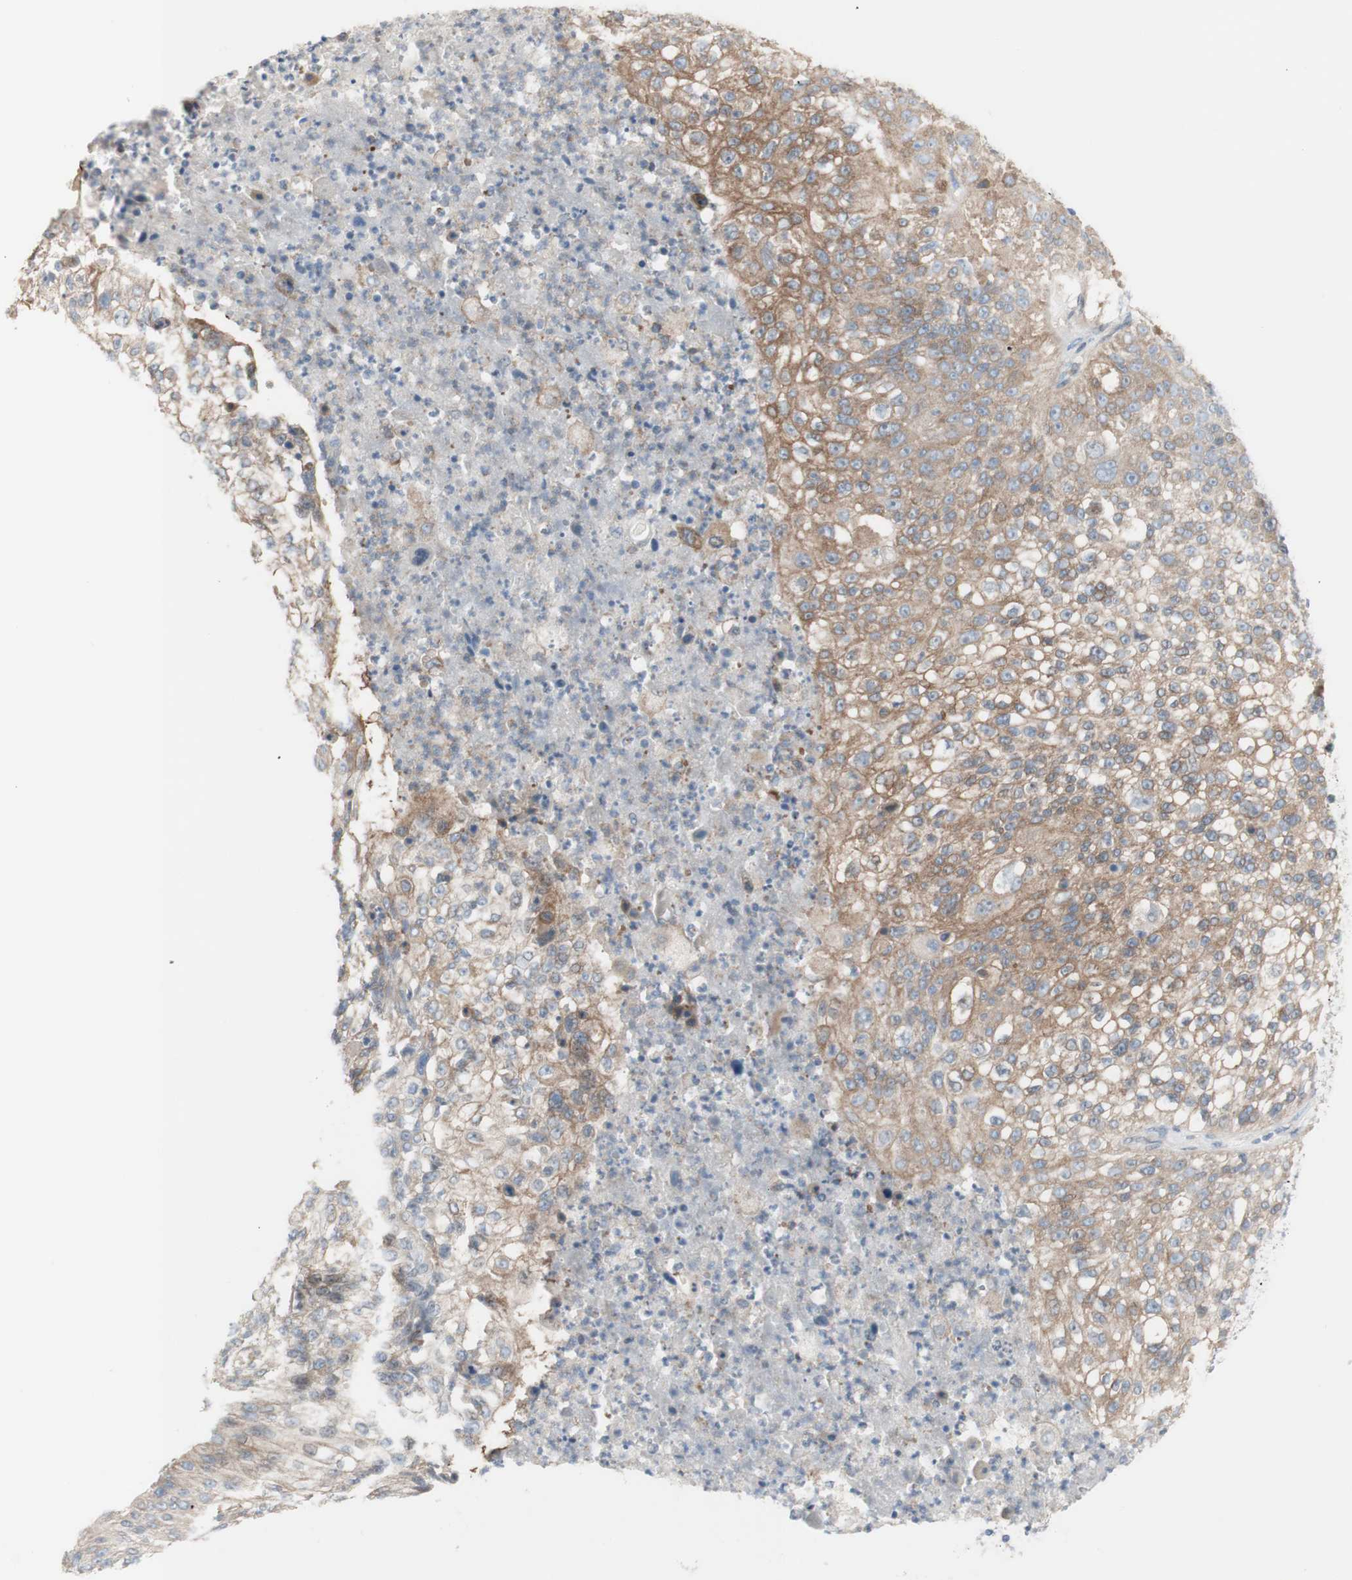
{"staining": {"intensity": "moderate", "quantity": "25%-75%", "location": "cytoplasmic/membranous"}, "tissue": "lung cancer", "cell_type": "Tumor cells", "image_type": "cancer", "snomed": [{"axis": "morphology", "description": "Inflammation, NOS"}, {"axis": "morphology", "description": "Squamous cell carcinoma, NOS"}, {"axis": "topography", "description": "Lymph node"}, {"axis": "topography", "description": "Soft tissue"}, {"axis": "topography", "description": "Lung"}], "caption": "There is medium levels of moderate cytoplasmic/membranous staining in tumor cells of lung cancer (squamous cell carcinoma), as demonstrated by immunohistochemical staining (brown color).", "gene": "C3orf52", "patient": {"sex": "male", "age": 66}}